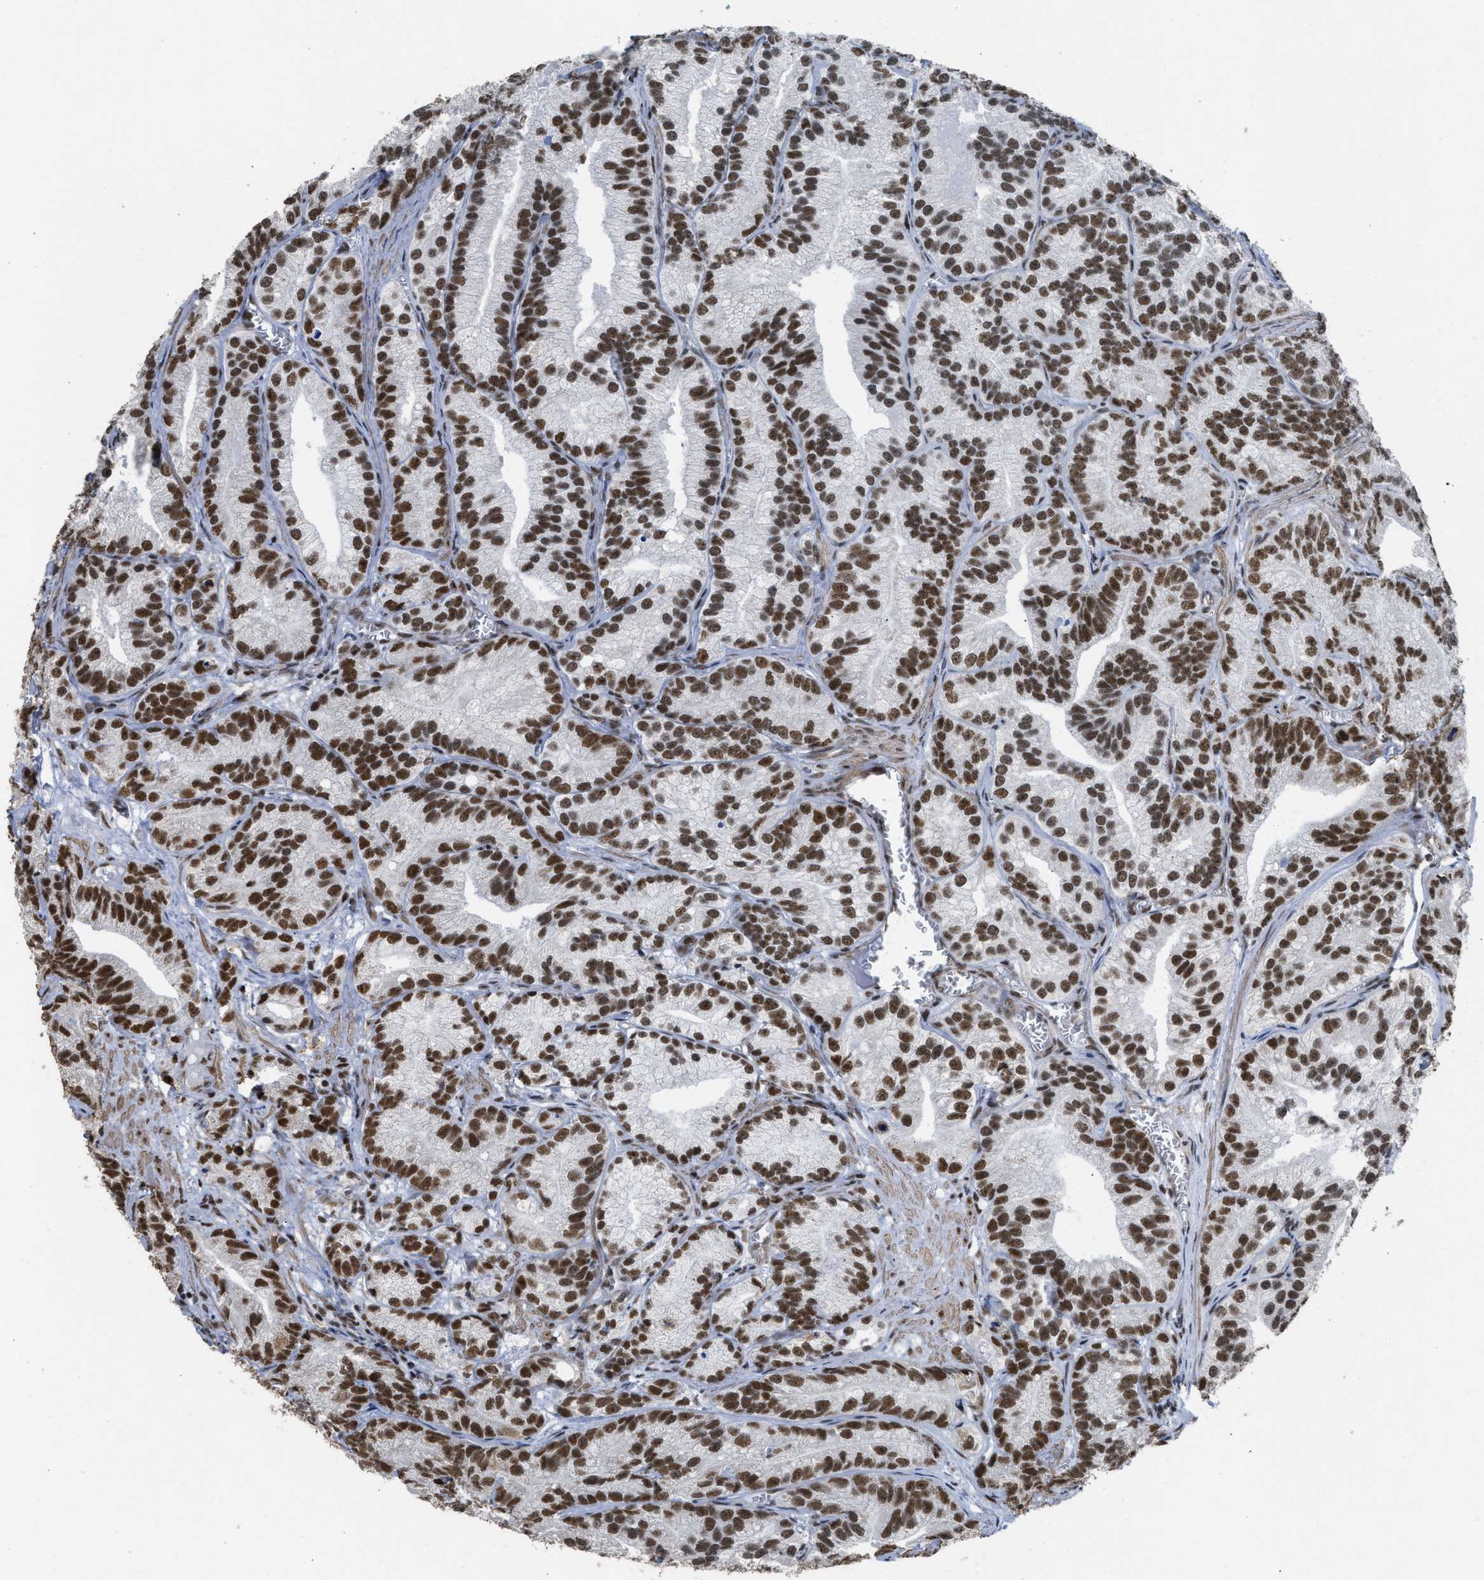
{"staining": {"intensity": "strong", "quantity": ">75%", "location": "nuclear"}, "tissue": "prostate cancer", "cell_type": "Tumor cells", "image_type": "cancer", "snomed": [{"axis": "morphology", "description": "Adenocarcinoma, Low grade"}, {"axis": "topography", "description": "Prostate"}], "caption": "Prostate cancer stained for a protein (brown) displays strong nuclear positive positivity in approximately >75% of tumor cells.", "gene": "SCAF4", "patient": {"sex": "male", "age": 89}}